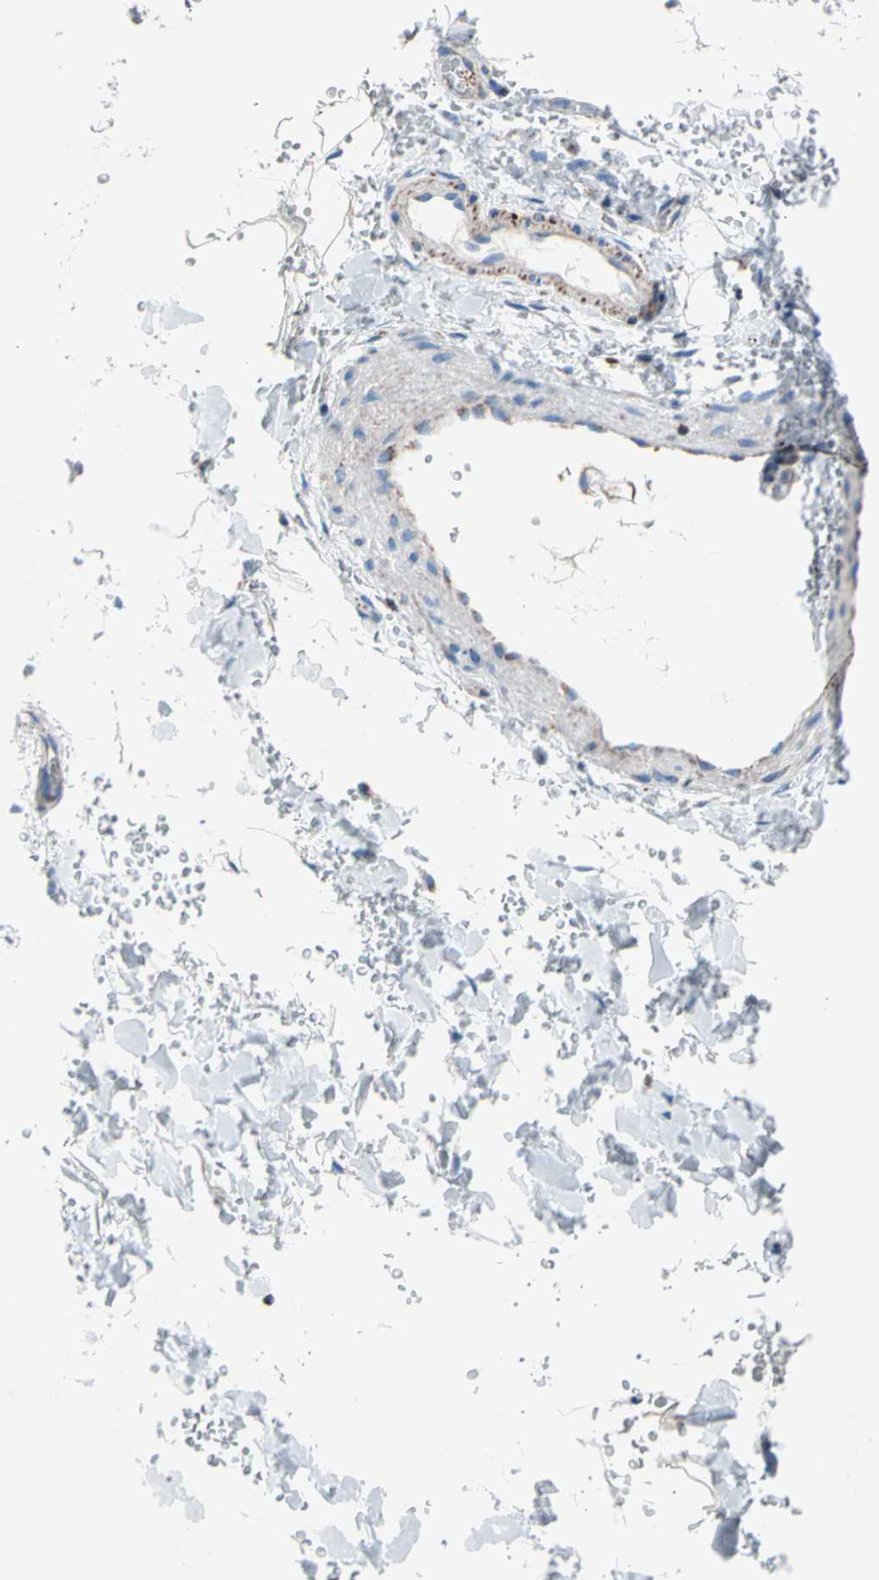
{"staining": {"intensity": "negative", "quantity": "none", "location": "none"}, "tissue": "adipose tissue", "cell_type": "Adipocytes", "image_type": "normal", "snomed": [{"axis": "morphology", "description": "Normal tissue, NOS"}, {"axis": "morphology", "description": "Carcinoma, NOS"}, {"axis": "topography", "description": "Pancreas"}, {"axis": "topography", "description": "Peripheral nerve tissue"}], "caption": "IHC photomicrograph of normal adipose tissue: adipose tissue stained with DAB (3,3'-diaminobenzidine) demonstrates no significant protein staining in adipocytes.", "gene": "HK1", "patient": {"sex": "female", "age": 29}}